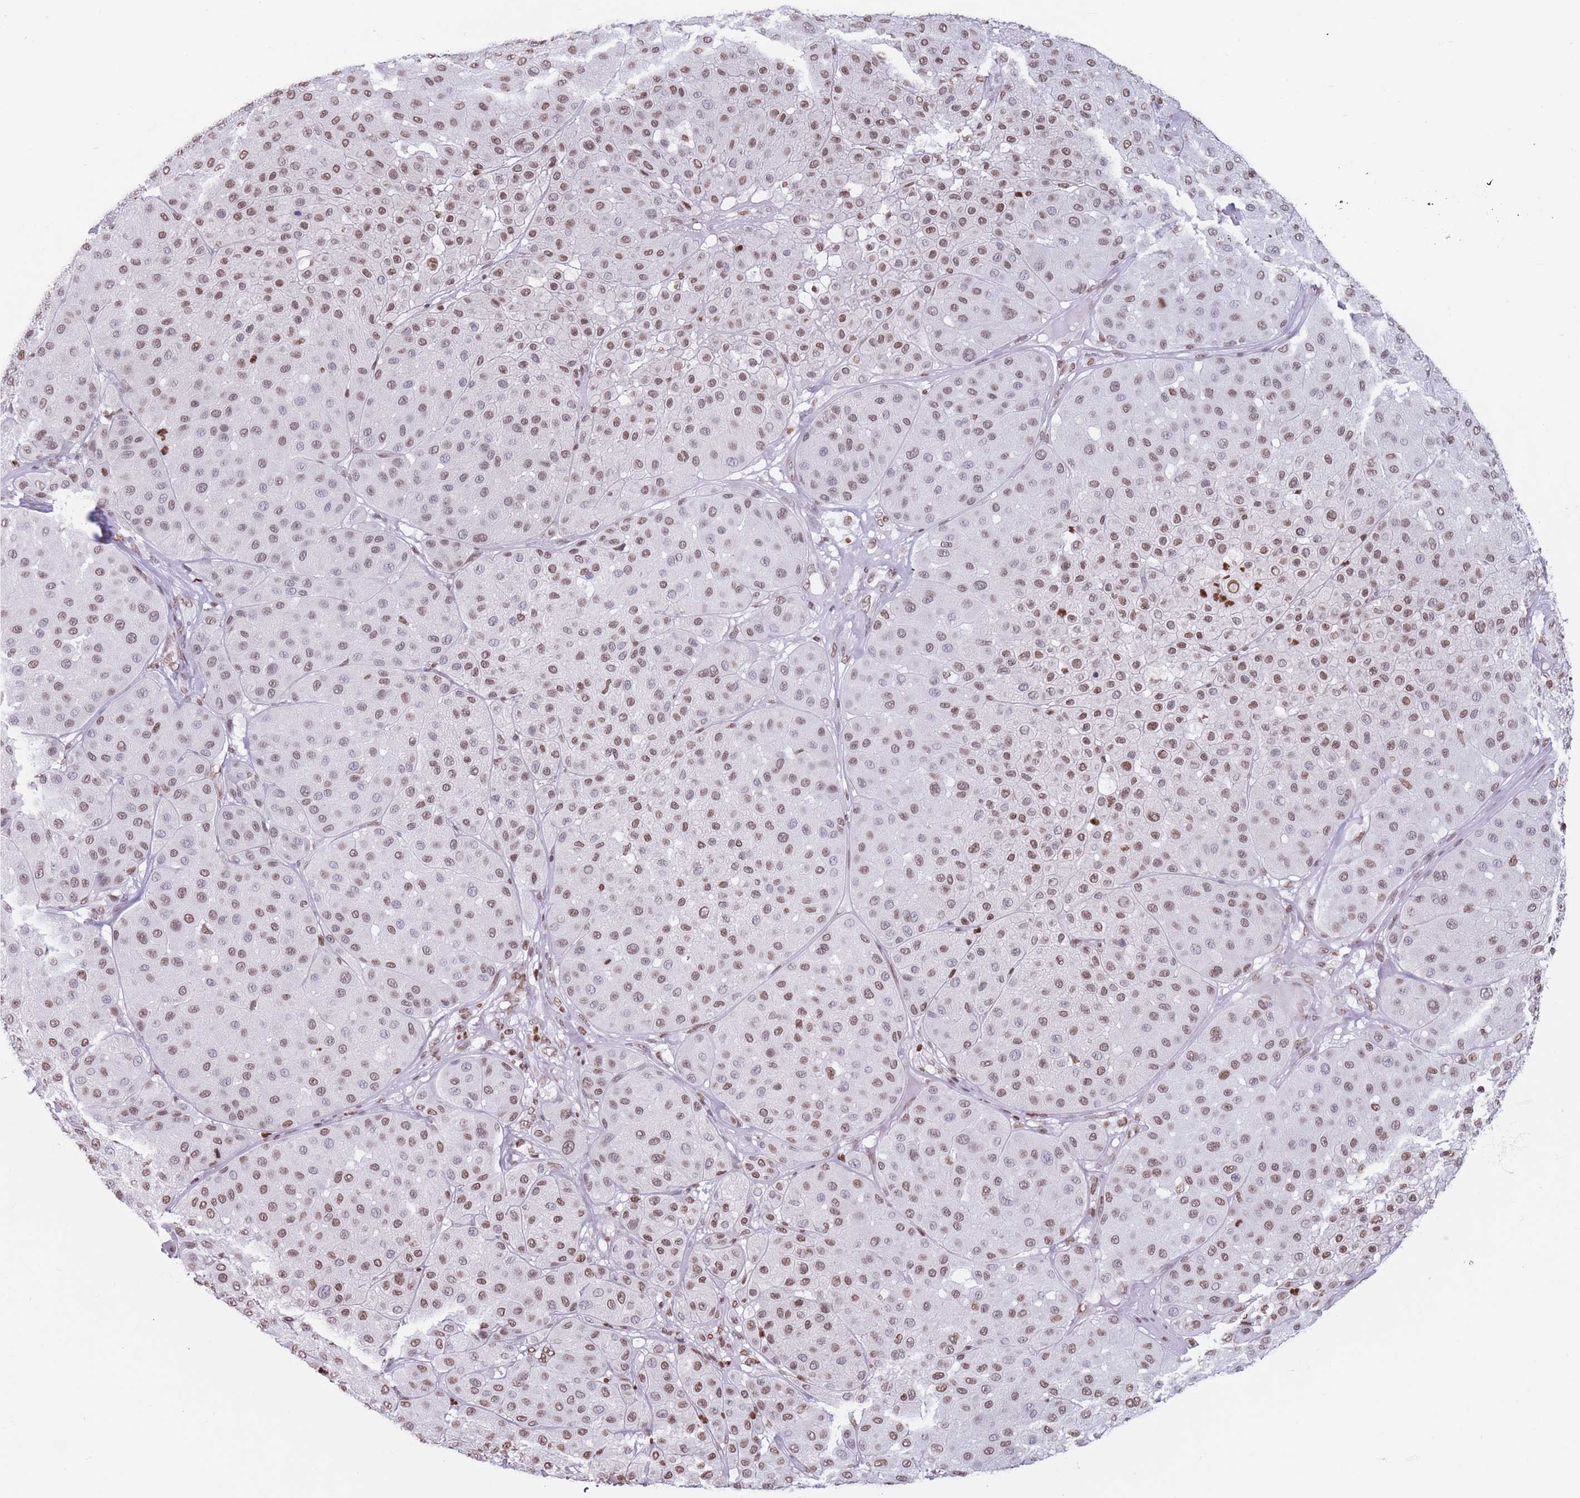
{"staining": {"intensity": "moderate", "quantity": "25%-75%", "location": "nuclear"}, "tissue": "melanoma", "cell_type": "Tumor cells", "image_type": "cancer", "snomed": [{"axis": "morphology", "description": "Malignant melanoma, Metastatic site"}, {"axis": "topography", "description": "Smooth muscle"}], "caption": "Immunohistochemical staining of melanoma exhibits medium levels of moderate nuclear staining in about 25%-75% of tumor cells. (IHC, brightfield microscopy, high magnification).", "gene": "RYK", "patient": {"sex": "male", "age": 41}}